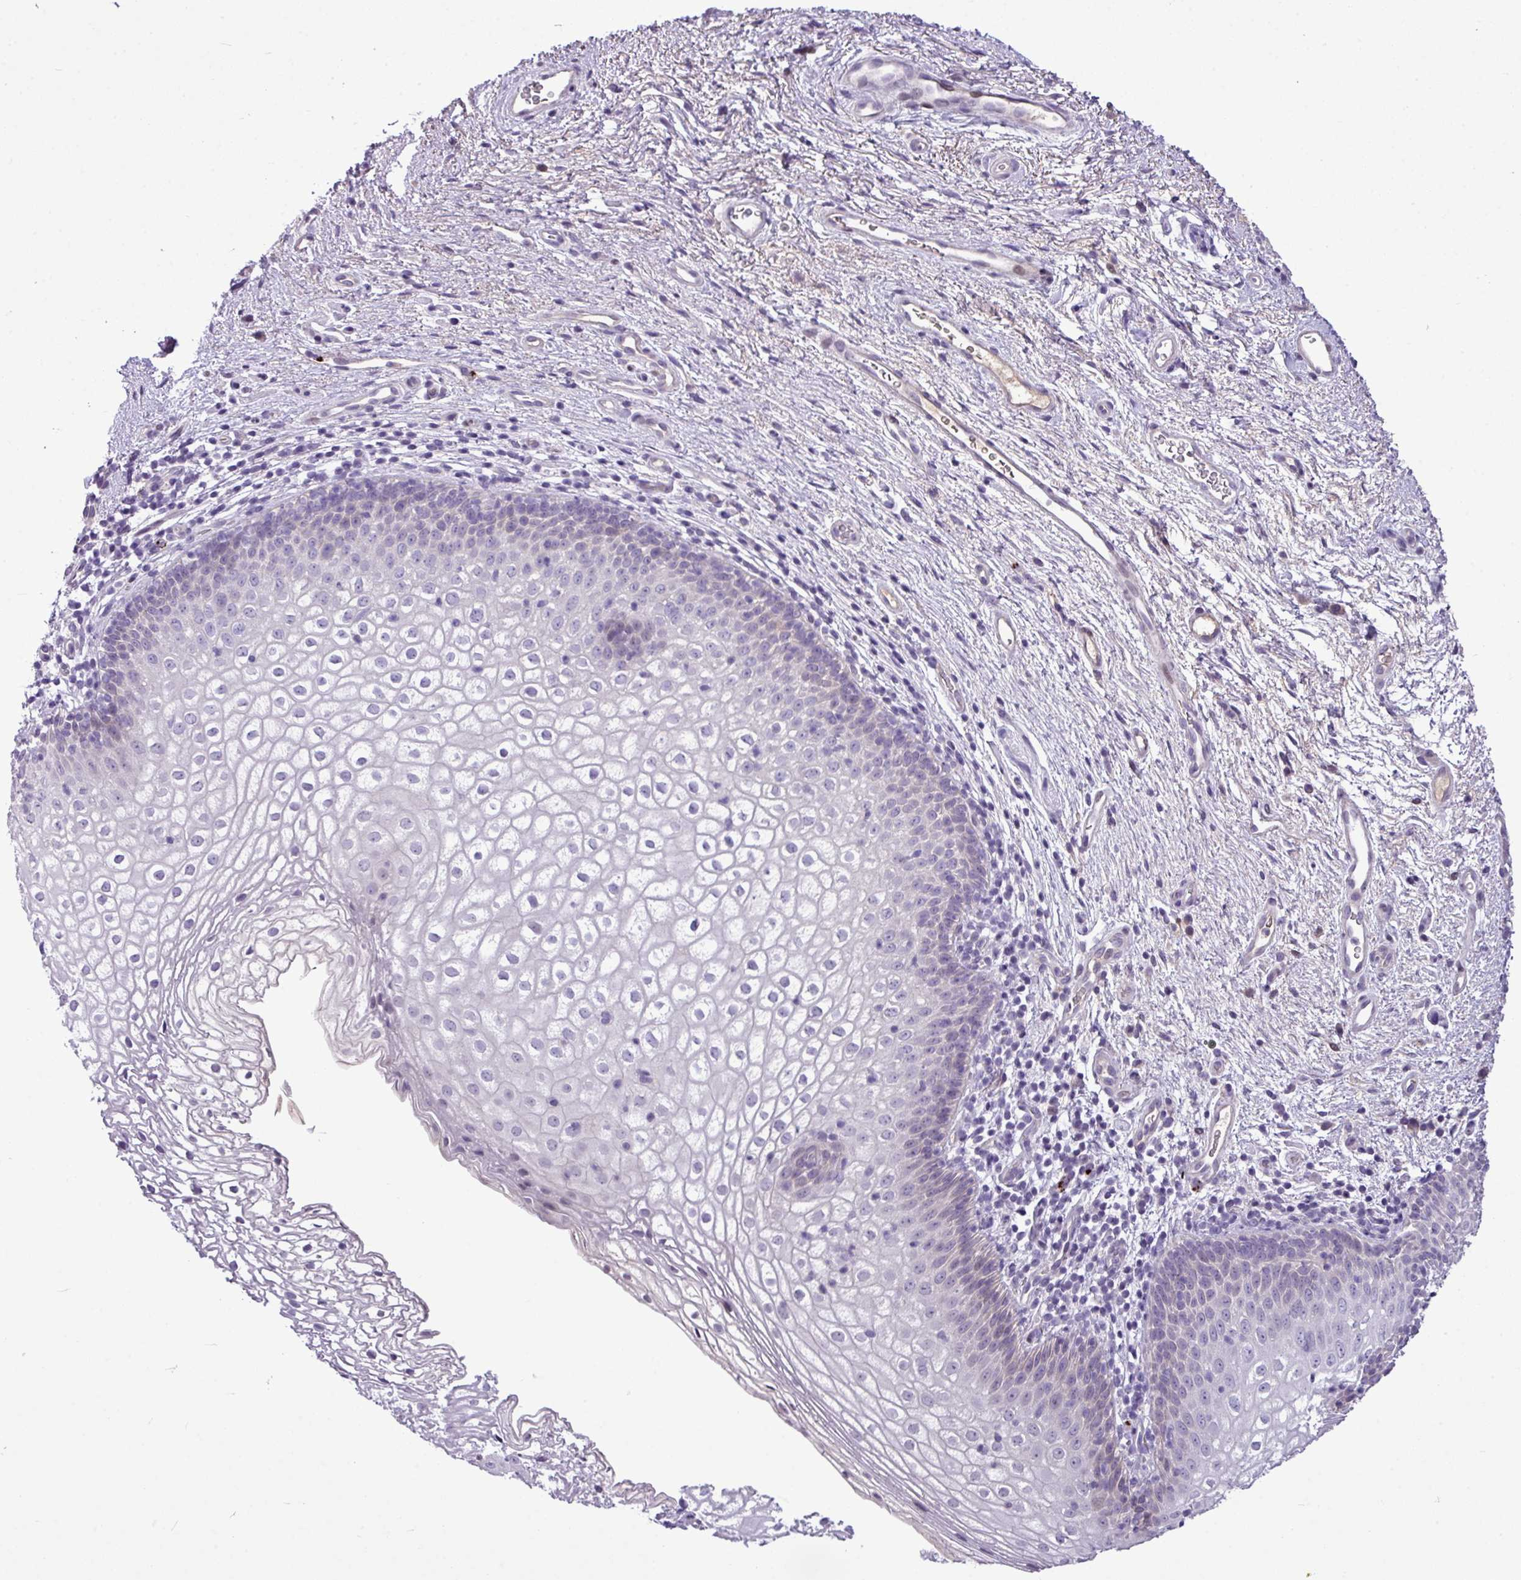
{"staining": {"intensity": "negative", "quantity": "none", "location": "none"}, "tissue": "vagina", "cell_type": "Squamous epithelial cells", "image_type": "normal", "snomed": [{"axis": "morphology", "description": "Normal tissue, NOS"}, {"axis": "topography", "description": "Vagina"}], "caption": "The IHC image has no significant positivity in squamous epithelial cells of vagina.", "gene": "IL17A", "patient": {"sex": "female", "age": 47}}